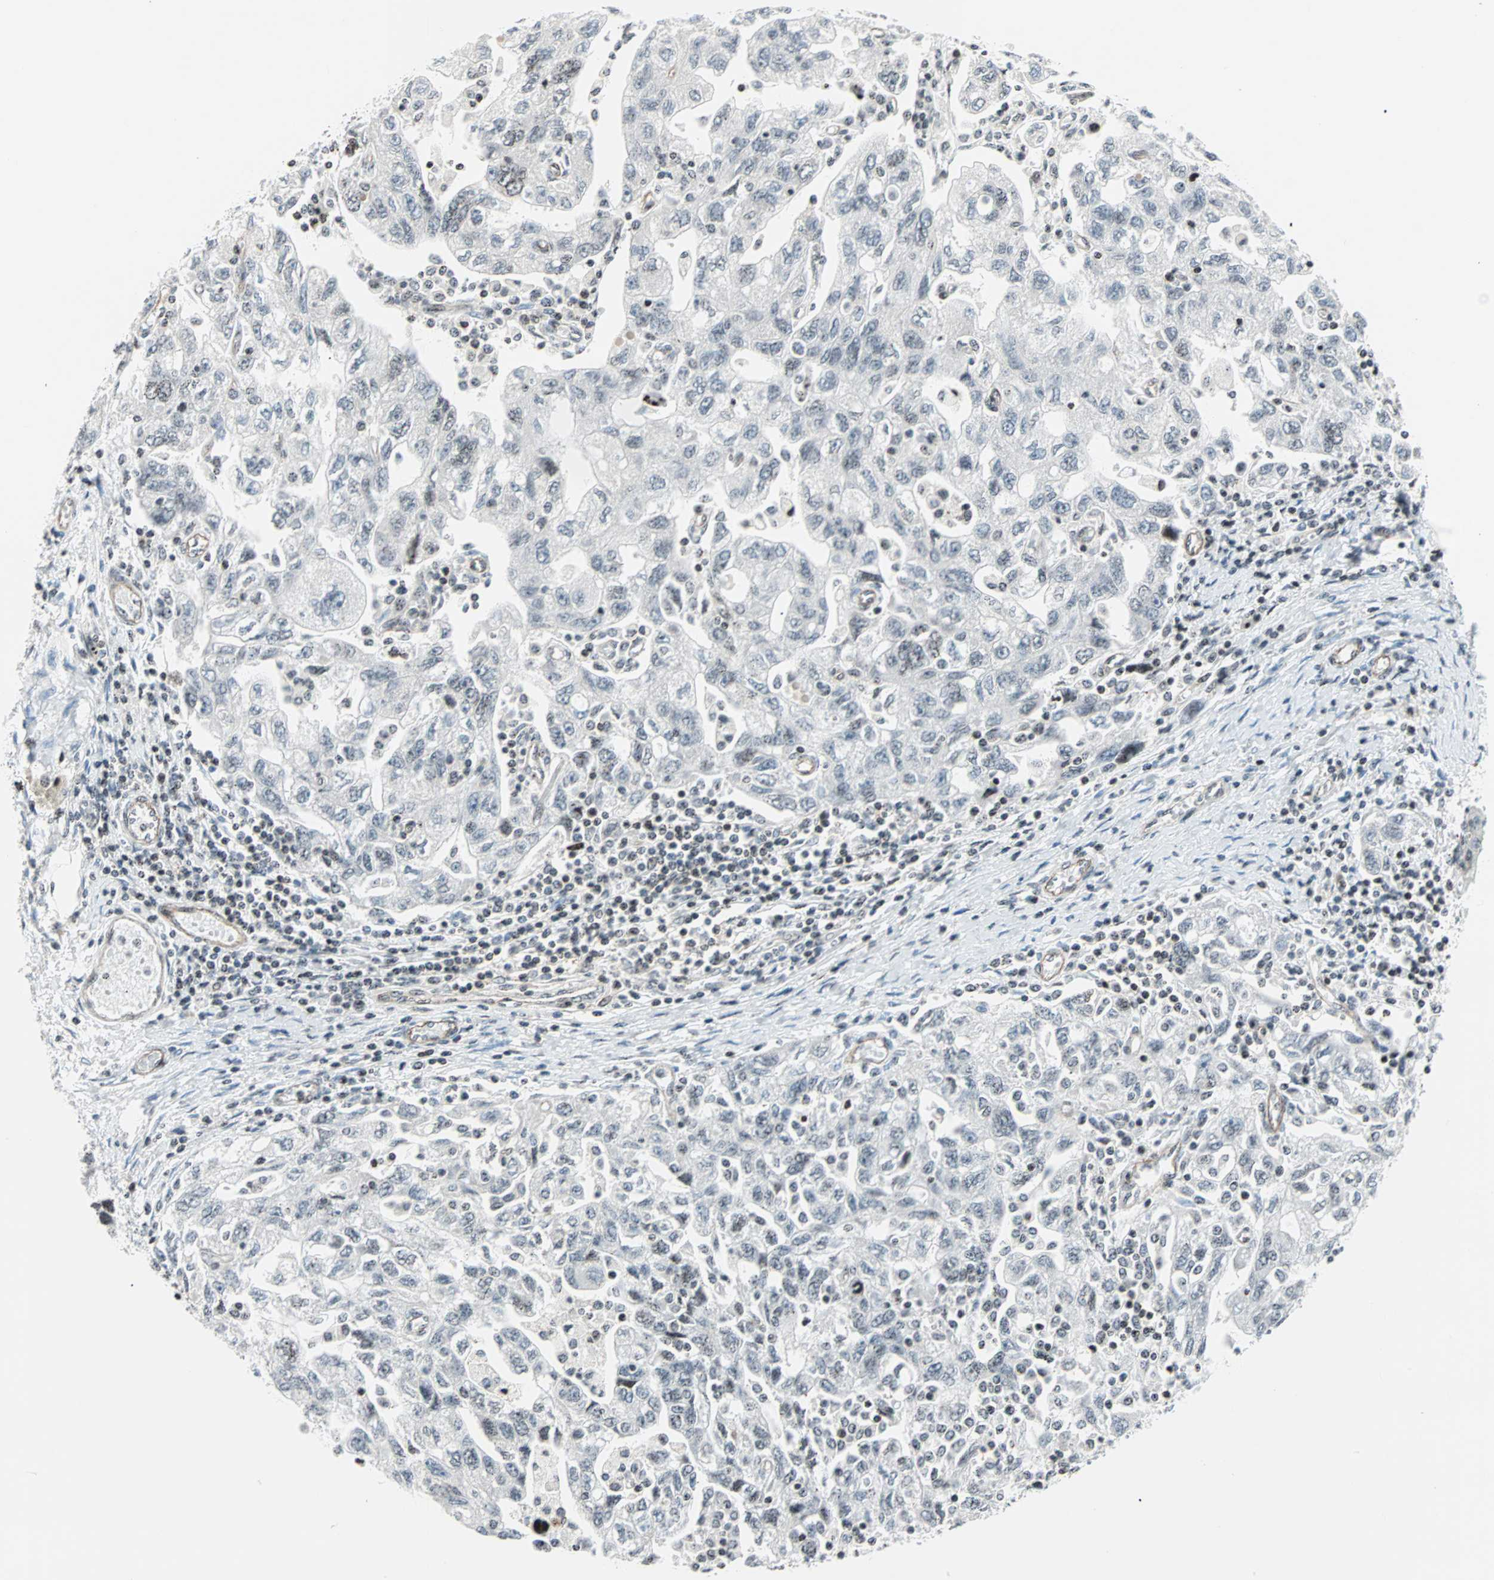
{"staining": {"intensity": "weak", "quantity": "<25%", "location": "nuclear"}, "tissue": "ovarian cancer", "cell_type": "Tumor cells", "image_type": "cancer", "snomed": [{"axis": "morphology", "description": "Carcinoma, NOS"}, {"axis": "morphology", "description": "Cystadenocarcinoma, serous, NOS"}, {"axis": "topography", "description": "Ovary"}], "caption": "Tumor cells are negative for protein expression in human ovarian cancer (serous cystadenocarcinoma).", "gene": "CENPA", "patient": {"sex": "female", "age": 69}}